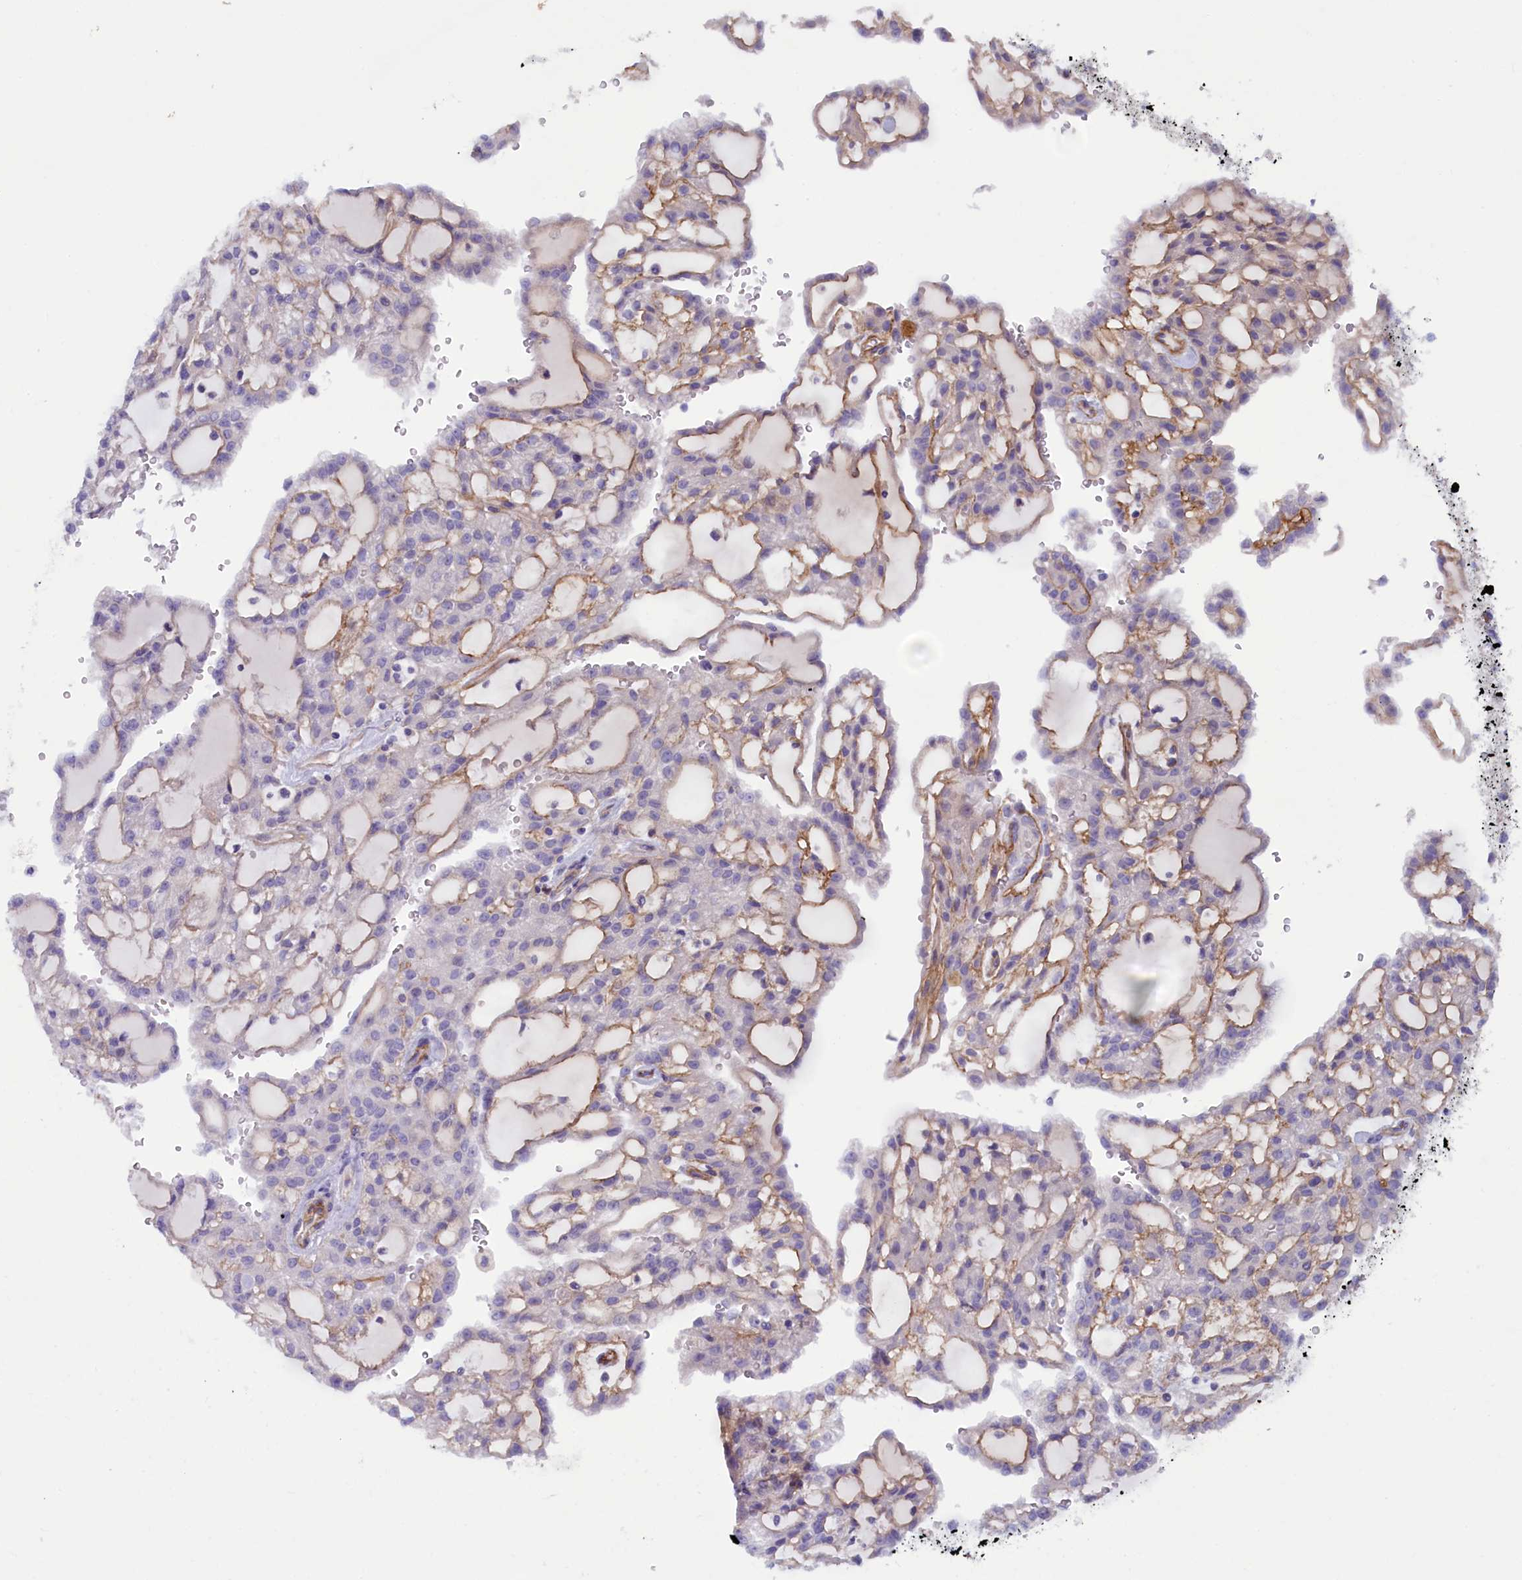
{"staining": {"intensity": "negative", "quantity": "none", "location": "none"}, "tissue": "renal cancer", "cell_type": "Tumor cells", "image_type": "cancer", "snomed": [{"axis": "morphology", "description": "Adenocarcinoma, NOS"}, {"axis": "topography", "description": "Kidney"}], "caption": "The histopathology image exhibits no staining of tumor cells in renal cancer.", "gene": "LOXL1", "patient": {"sex": "male", "age": 63}}